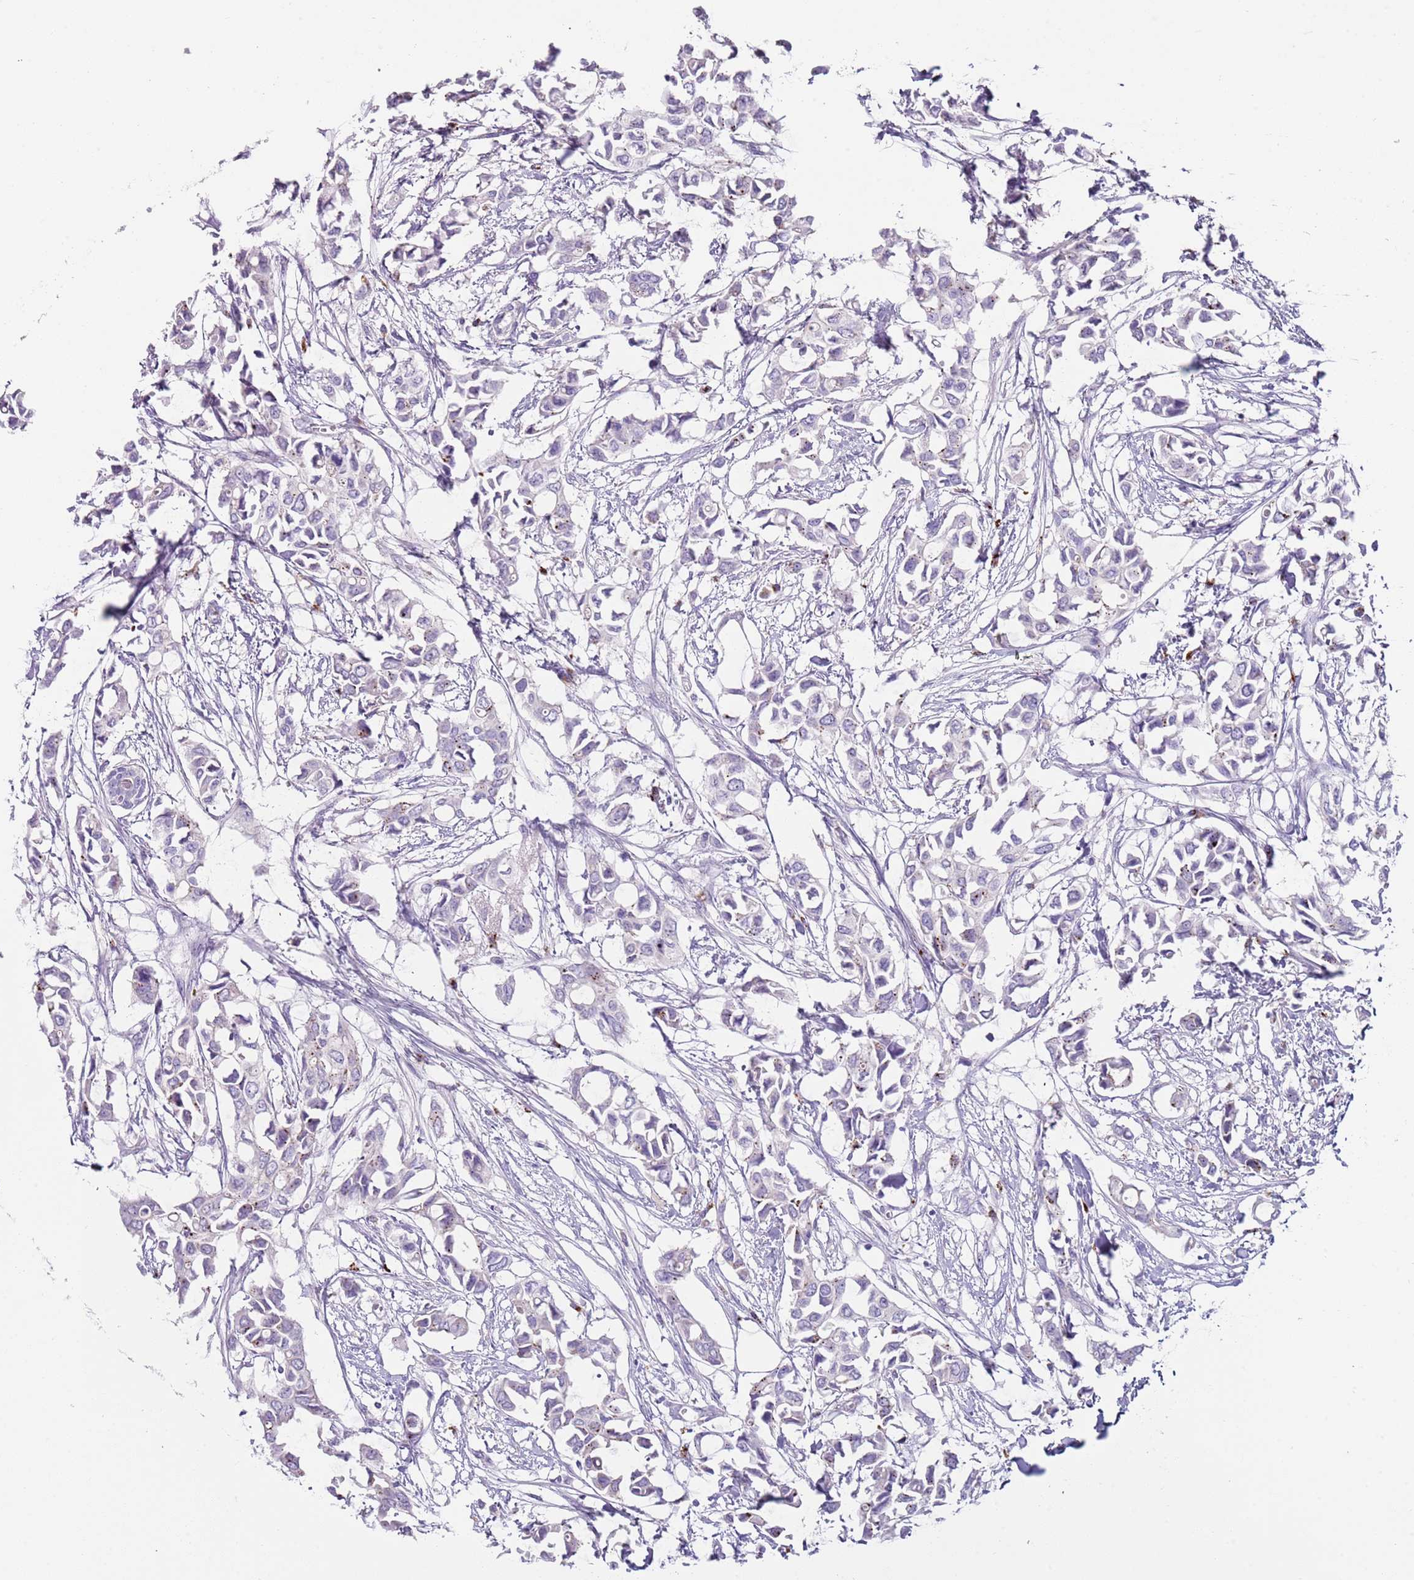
{"staining": {"intensity": "negative", "quantity": "none", "location": "none"}, "tissue": "breast cancer", "cell_type": "Tumor cells", "image_type": "cancer", "snomed": [{"axis": "morphology", "description": "Duct carcinoma"}, {"axis": "topography", "description": "Breast"}], "caption": "Immunohistochemical staining of breast cancer (invasive ductal carcinoma) demonstrates no significant expression in tumor cells.", "gene": "LRRN3", "patient": {"sex": "female", "age": 41}}